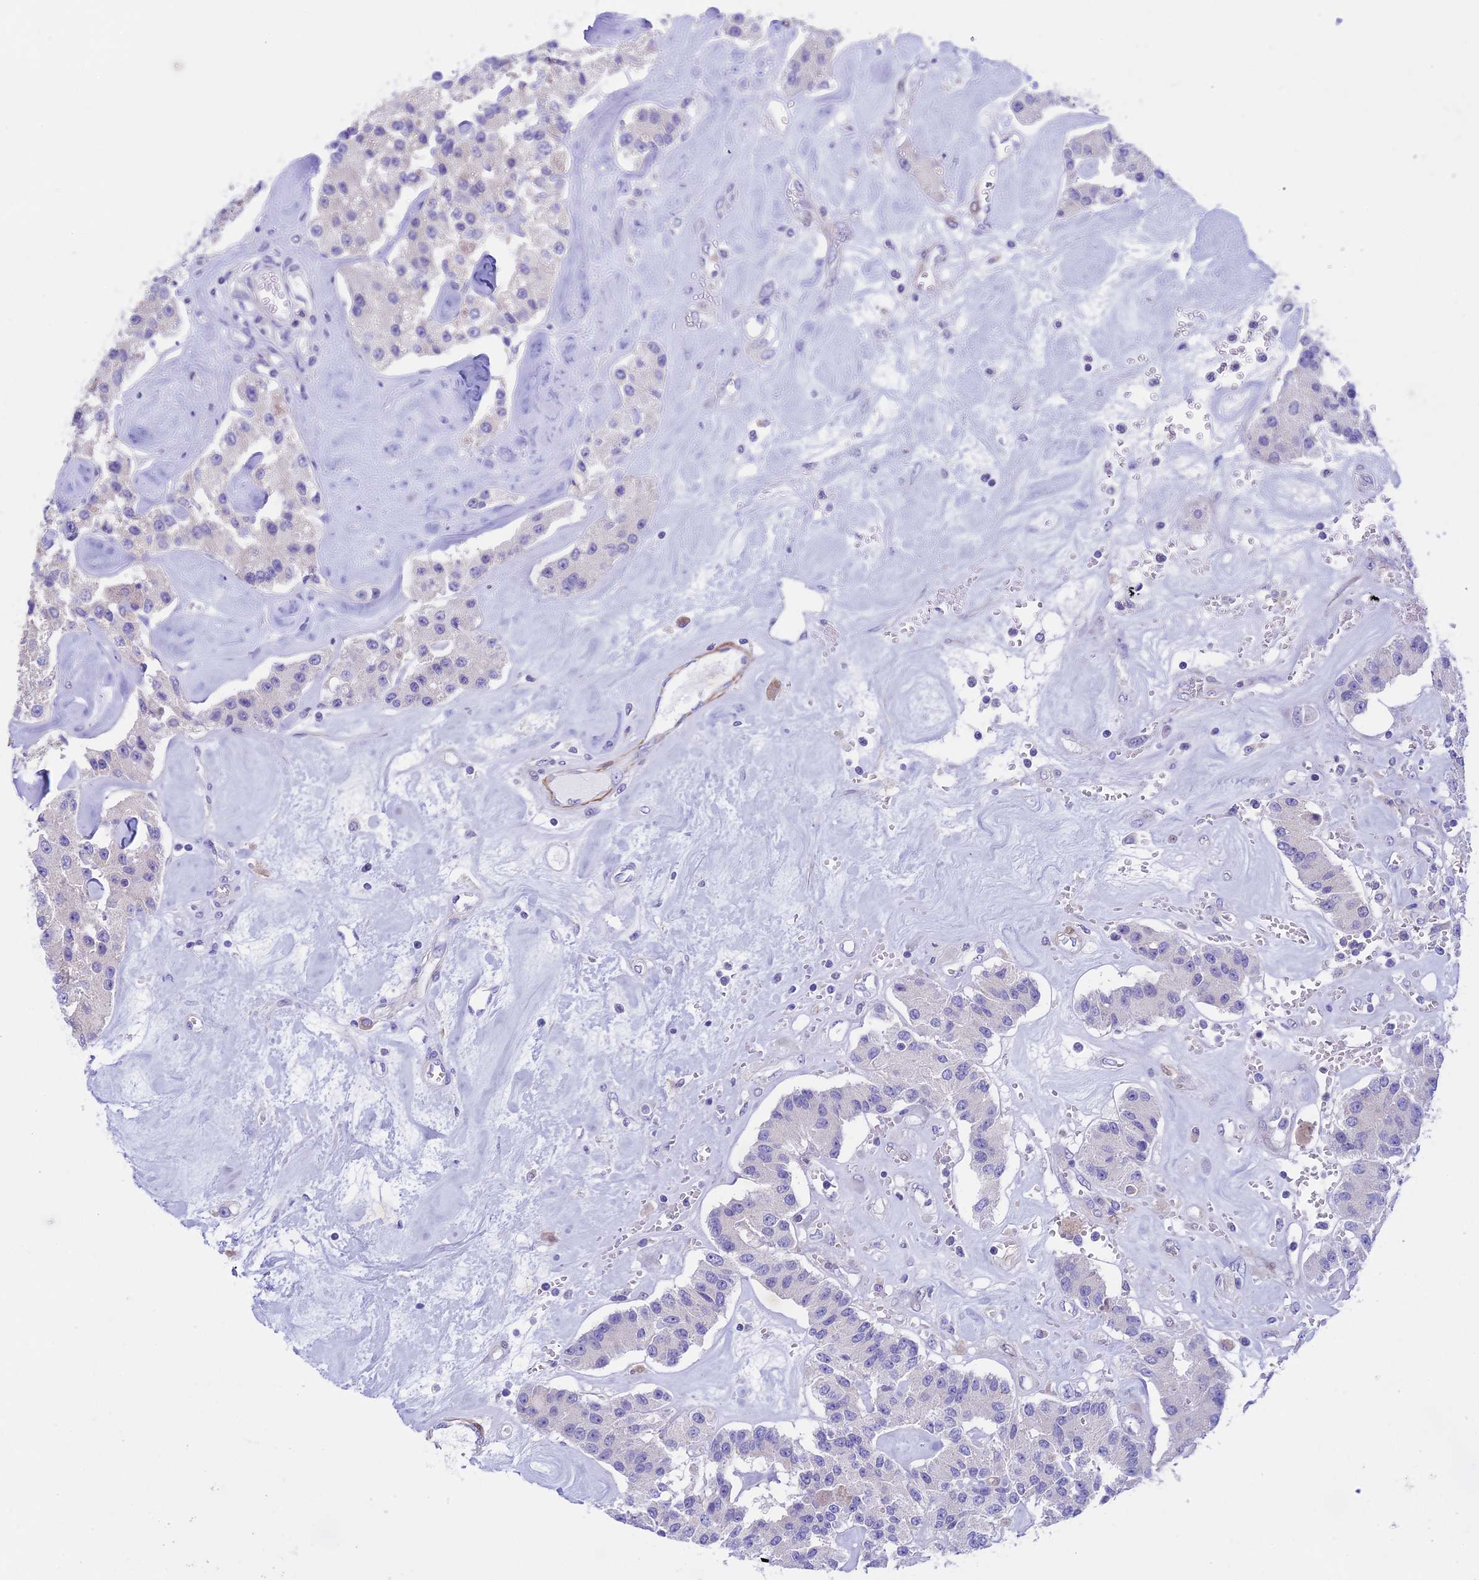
{"staining": {"intensity": "negative", "quantity": "none", "location": "none"}, "tissue": "carcinoid", "cell_type": "Tumor cells", "image_type": "cancer", "snomed": [{"axis": "morphology", "description": "Carcinoid, malignant, NOS"}, {"axis": "topography", "description": "Pancreas"}], "caption": "Micrograph shows no significant protein staining in tumor cells of malignant carcinoid.", "gene": "IGSF6", "patient": {"sex": "male", "age": 41}}